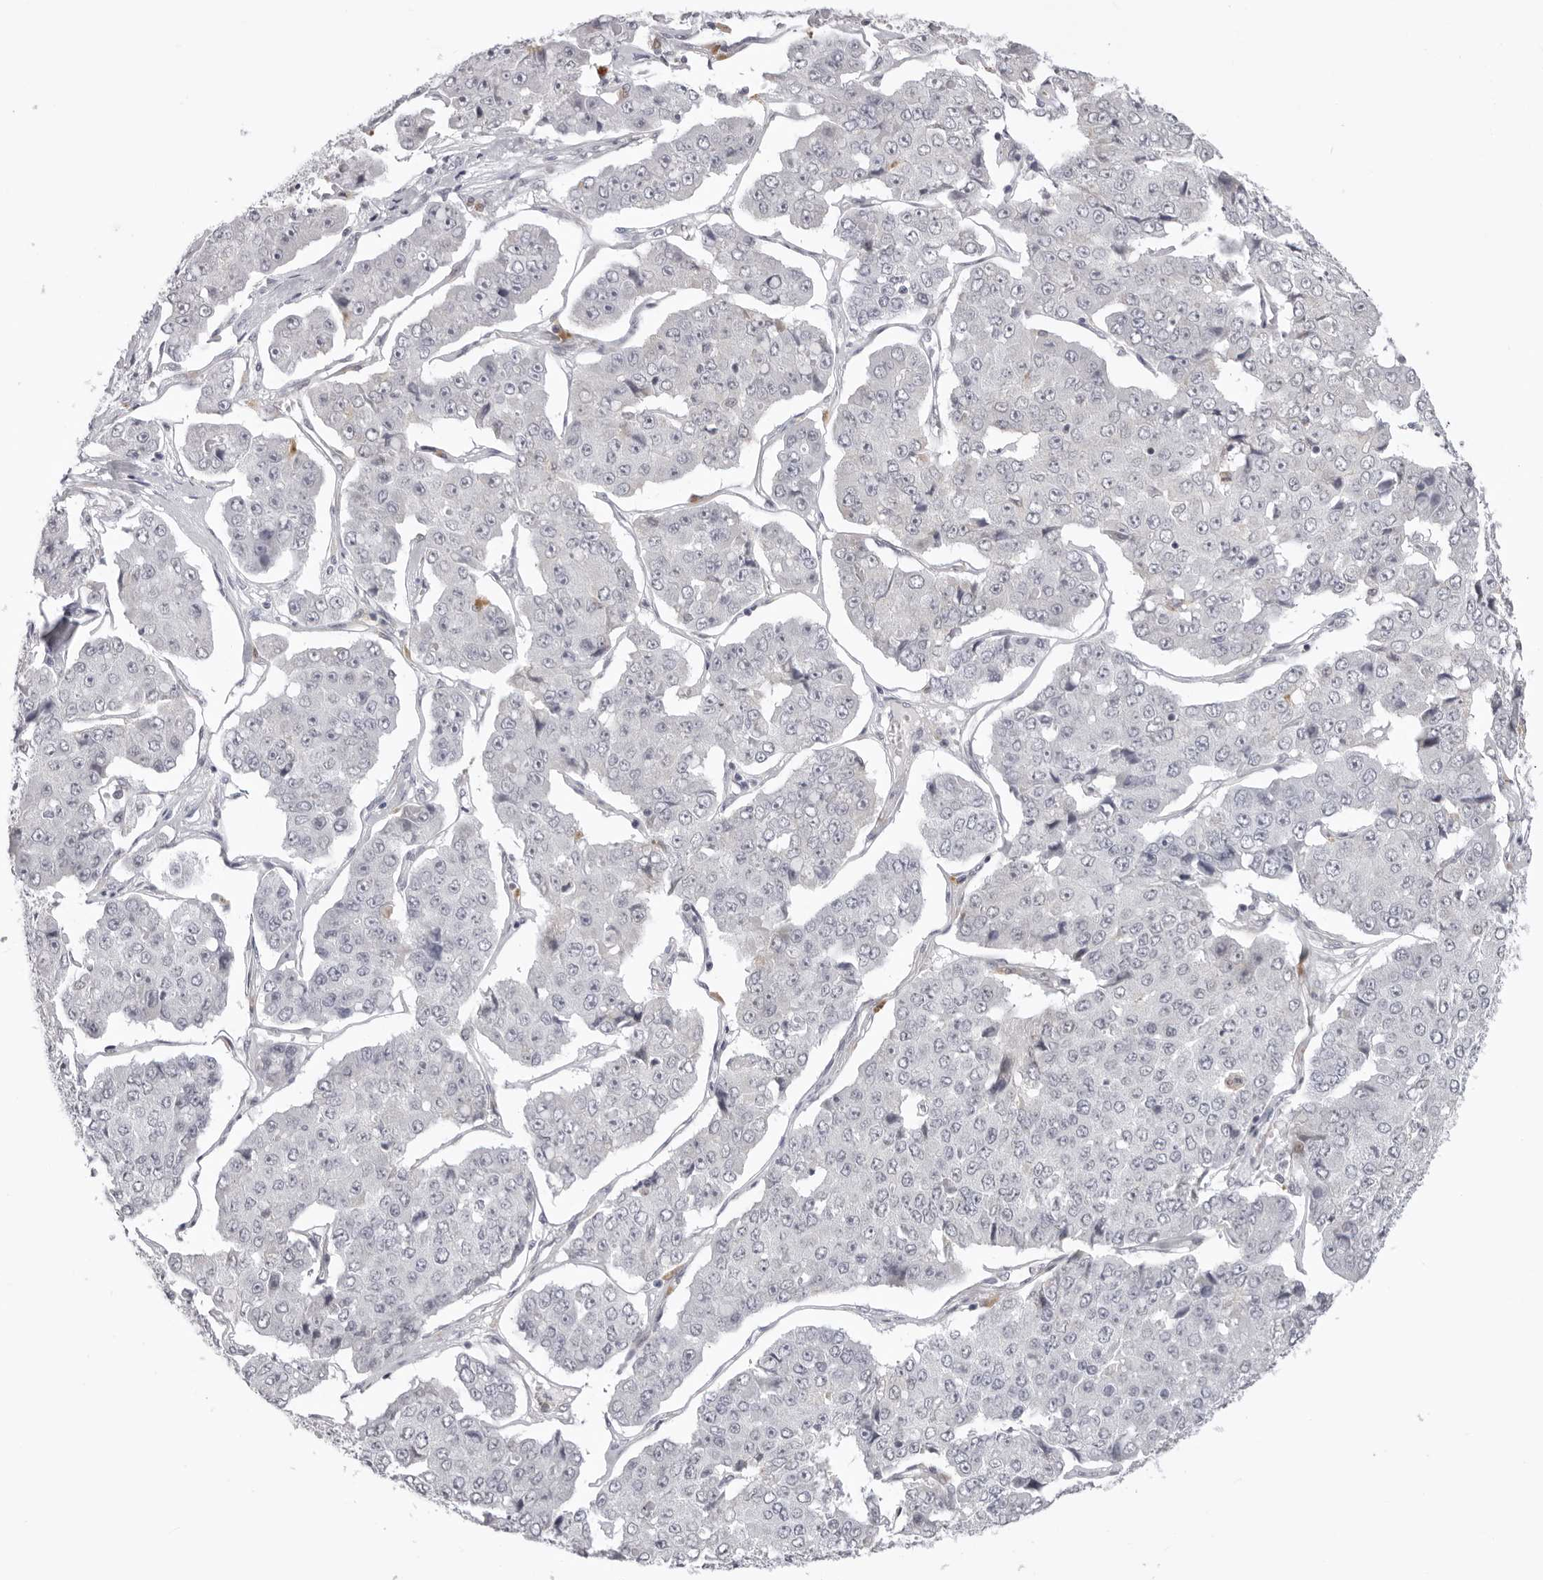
{"staining": {"intensity": "negative", "quantity": "none", "location": "none"}, "tissue": "pancreatic cancer", "cell_type": "Tumor cells", "image_type": "cancer", "snomed": [{"axis": "morphology", "description": "Adenocarcinoma, NOS"}, {"axis": "topography", "description": "Pancreas"}], "caption": "The immunohistochemistry image has no significant positivity in tumor cells of adenocarcinoma (pancreatic) tissue.", "gene": "SUGCT", "patient": {"sex": "male", "age": 50}}